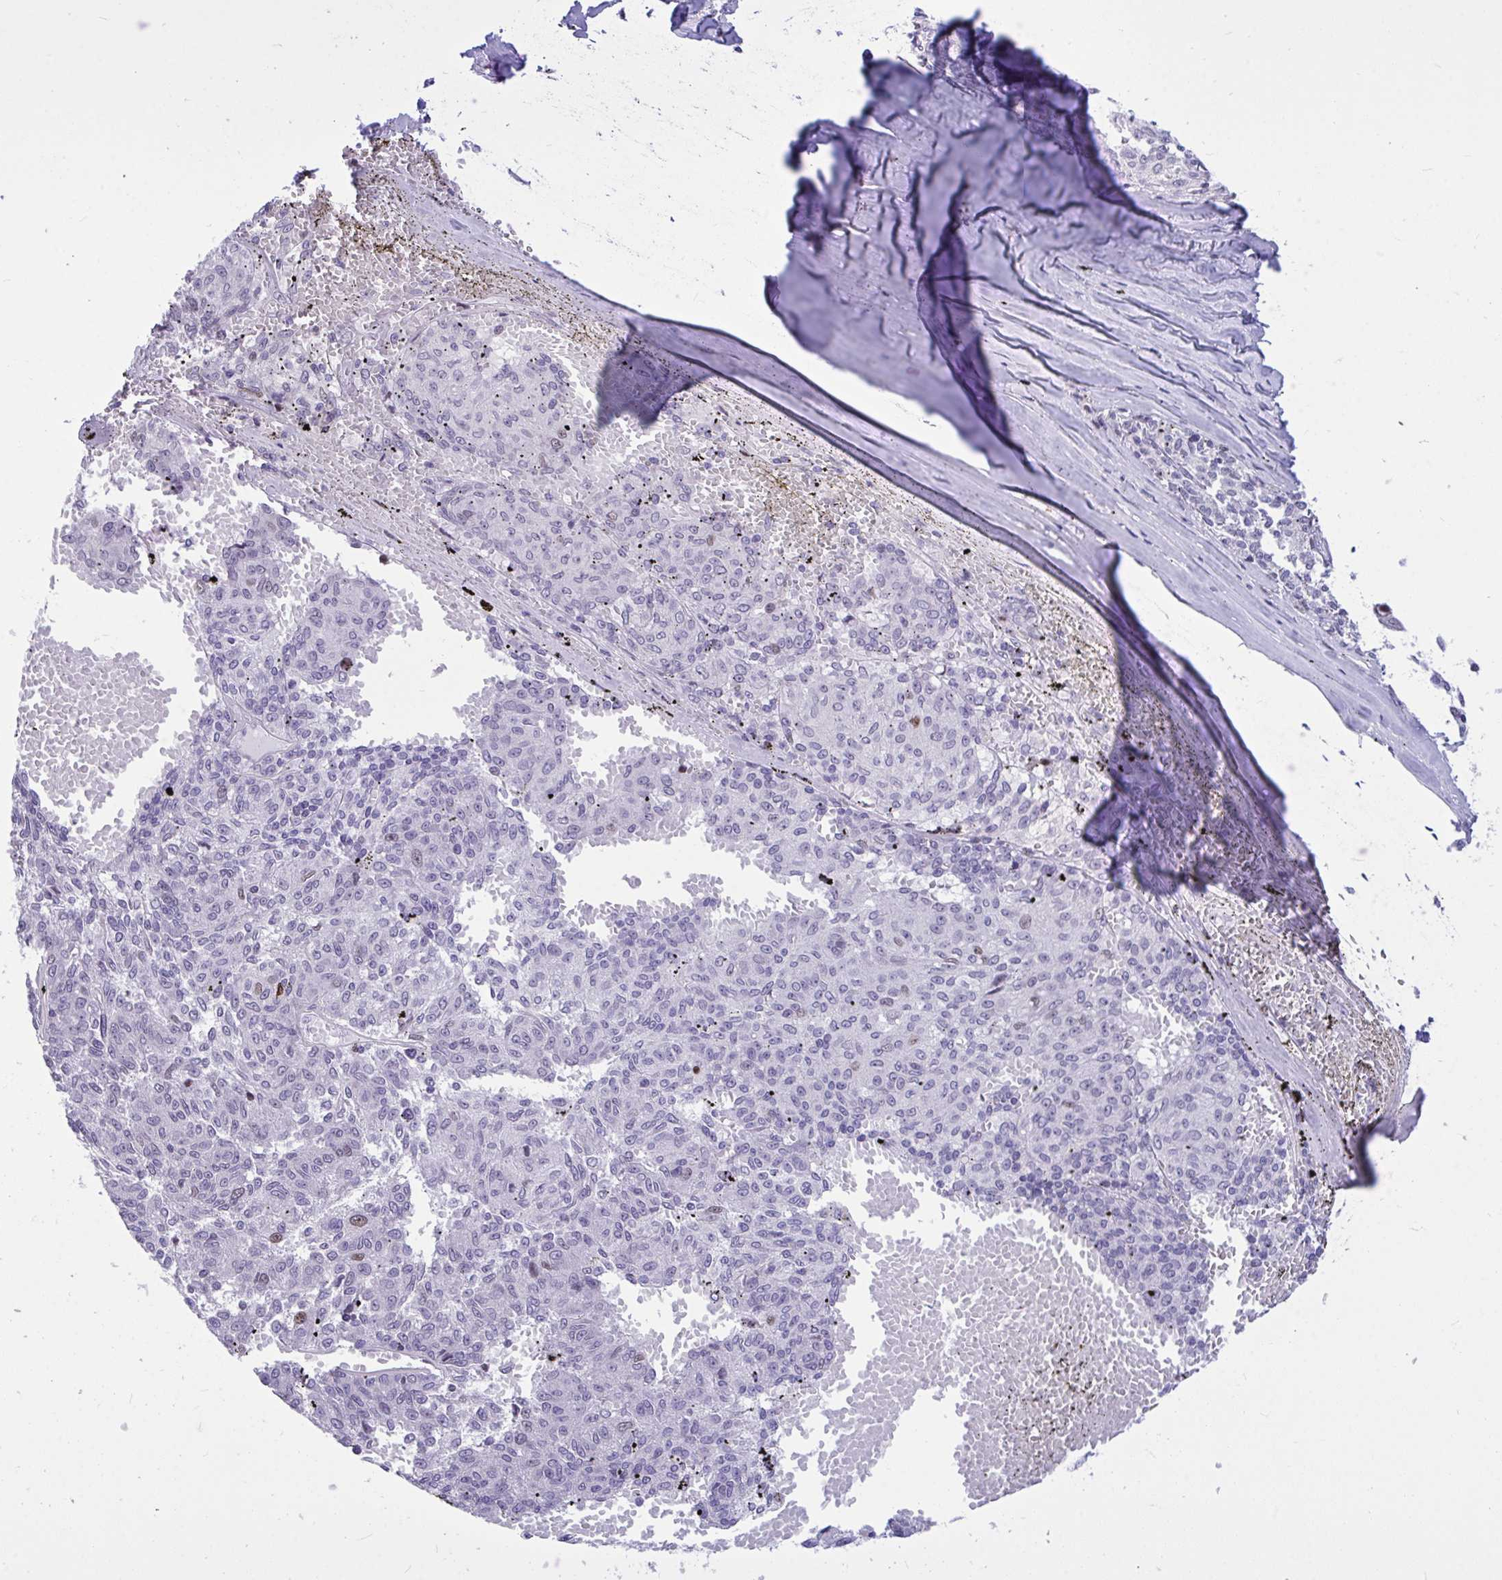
{"staining": {"intensity": "strong", "quantity": "<25%", "location": "nuclear"}, "tissue": "melanoma", "cell_type": "Tumor cells", "image_type": "cancer", "snomed": [{"axis": "morphology", "description": "Malignant melanoma, NOS"}, {"axis": "topography", "description": "Skin"}], "caption": "This micrograph reveals IHC staining of malignant melanoma, with medium strong nuclear expression in about <25% of tumor cells.", "gene": "C1QL2", "patient": {"sex": "female", "age": 72}}